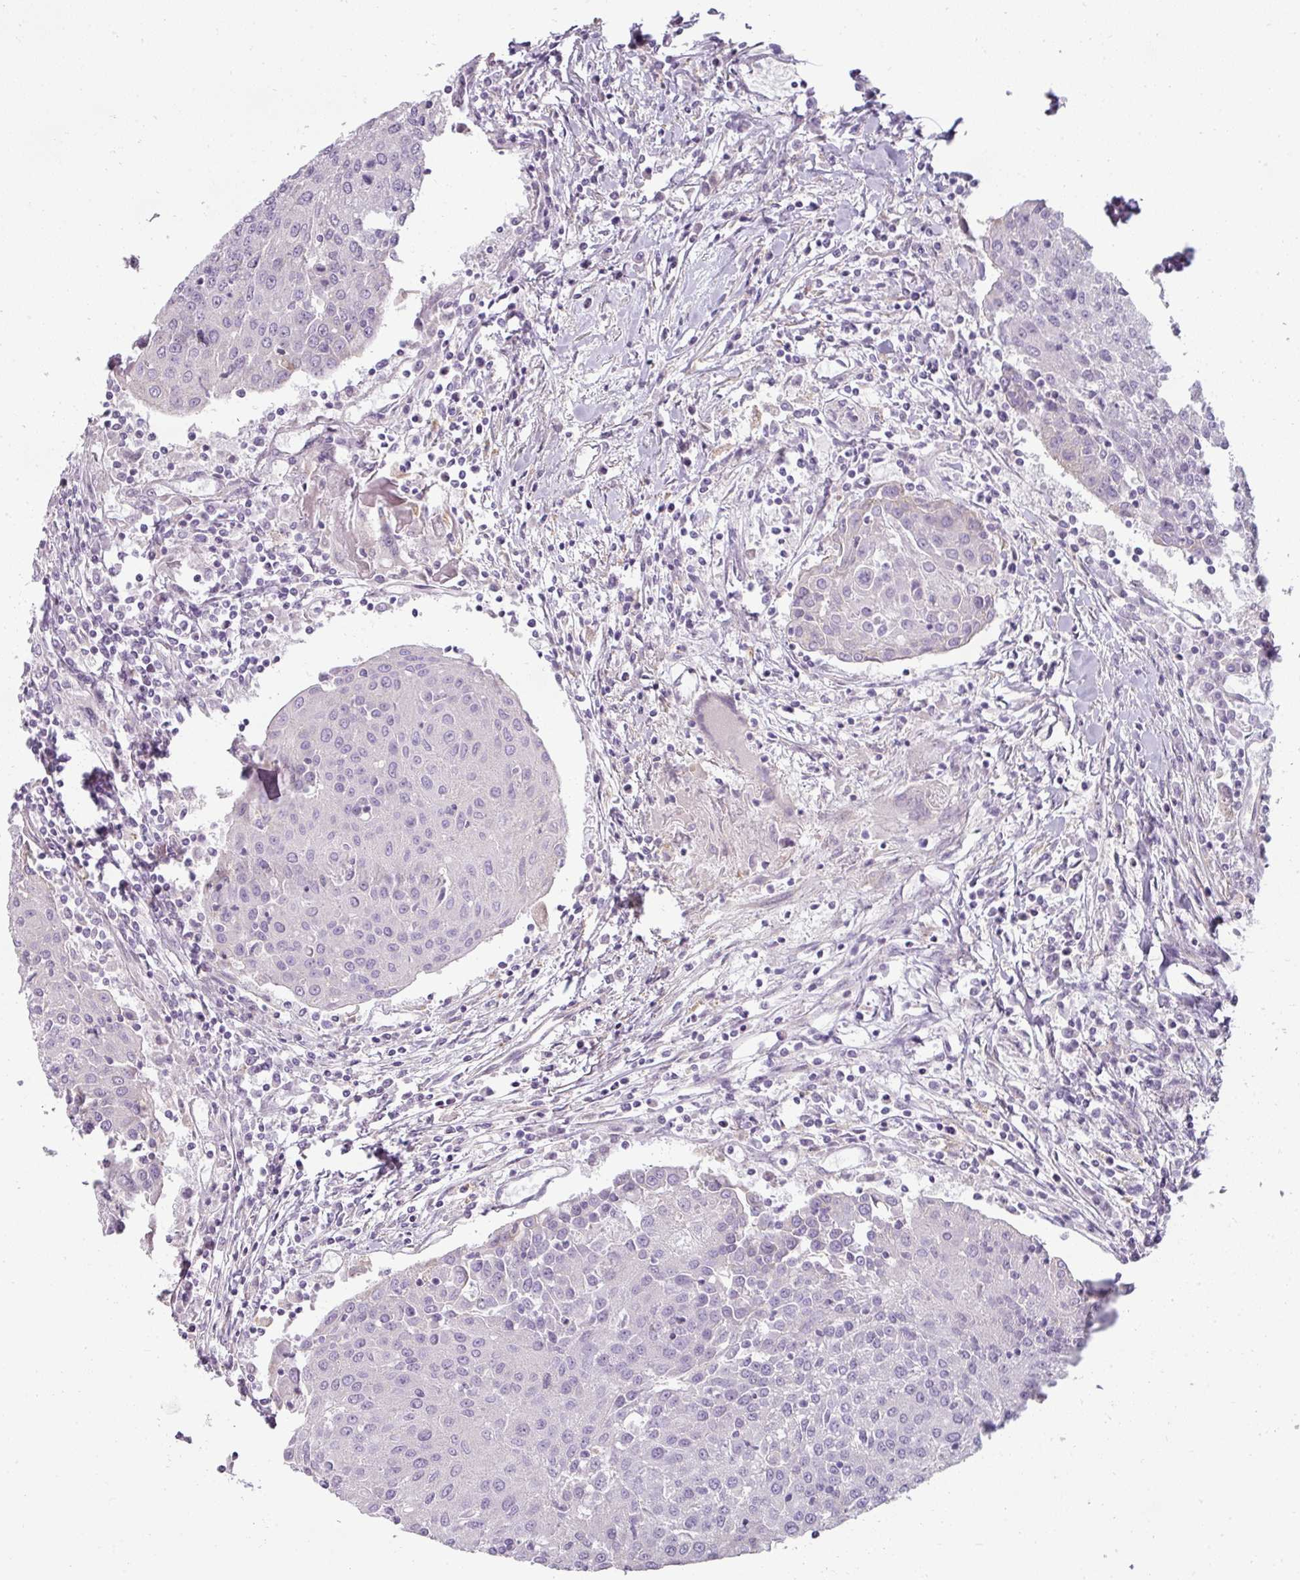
{"staining": {"intensity": "negative", "quantity": "none", "location": "none"}, "tissue": "urothelial cancer", "cell_type": "Tumor cells", "image_type": "cancer", "snomed": [{"axis": "morphology", "description": "Urothelial carcinoma, High grade"}, {"axis": "topography", "description": "Urinary bladder"}], "caption": "Urothelial cancer was stained to show a protein in brown. There is no significant positivity in tumor cells. (Immunohistochemistry (ihc), brightfield microscopy, high magnification).", "gene": "ASB1", "patient": {"sex": "female", "age": 85}}